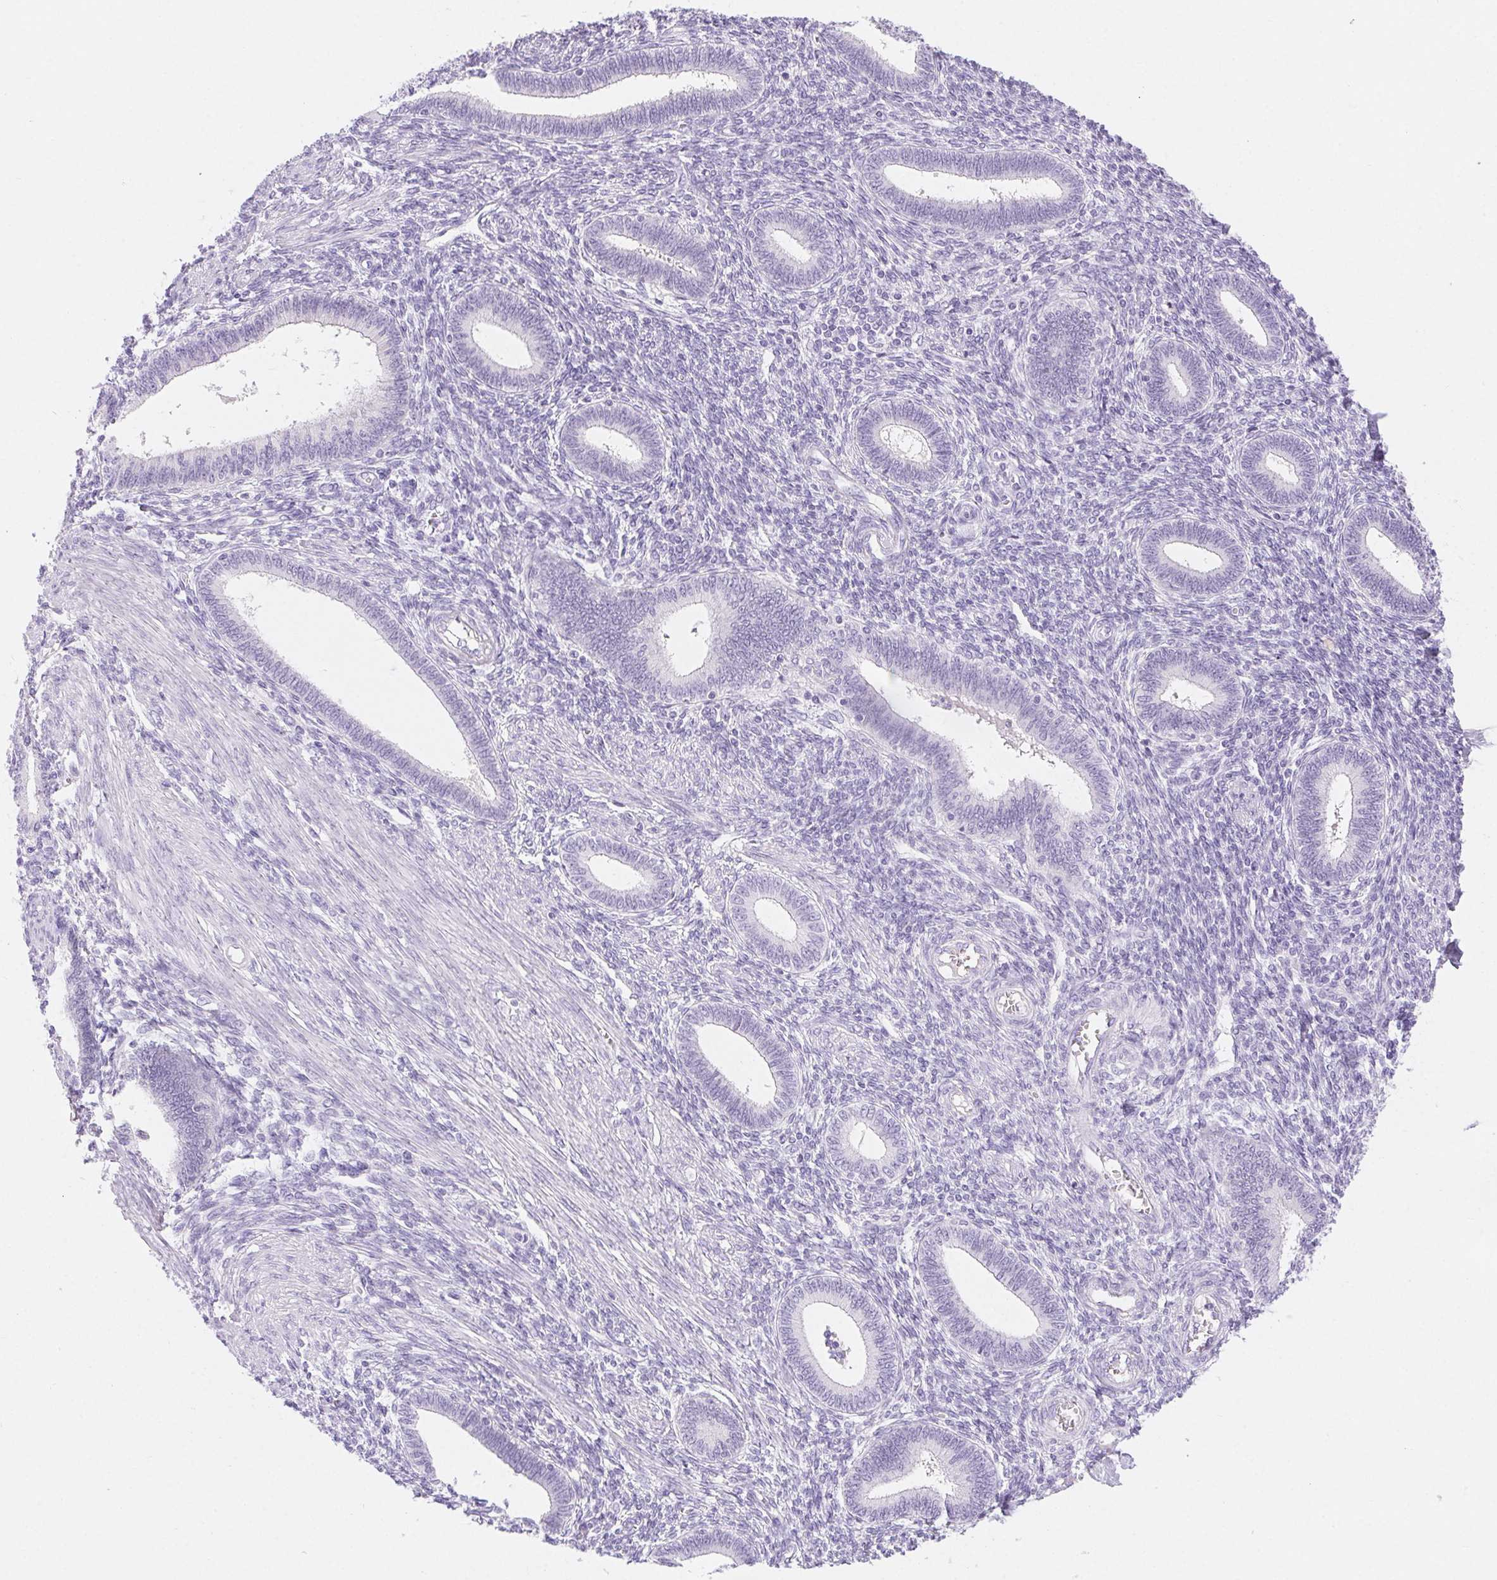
{"staining": {"intensity": "negative", "quantity": "none", "location": "none"}, "tissue": "endometrium", "cell_type": "Cells in endometrial stroma", "image_type": "normal", "snomed": [{"axis": "morphology", "description": "Normal tissue, NOS"}, {"axis": "topography", "description": "Endometrium"}], "caption": "Immunohistochemistry (IHC) image of unremarkable human endometrium stained for a protein (brown), which demonstrates no positivity in cells in endometrial stroma.", "gene": "CLDN16", "patient": {"sex": "female", "age": 42}}